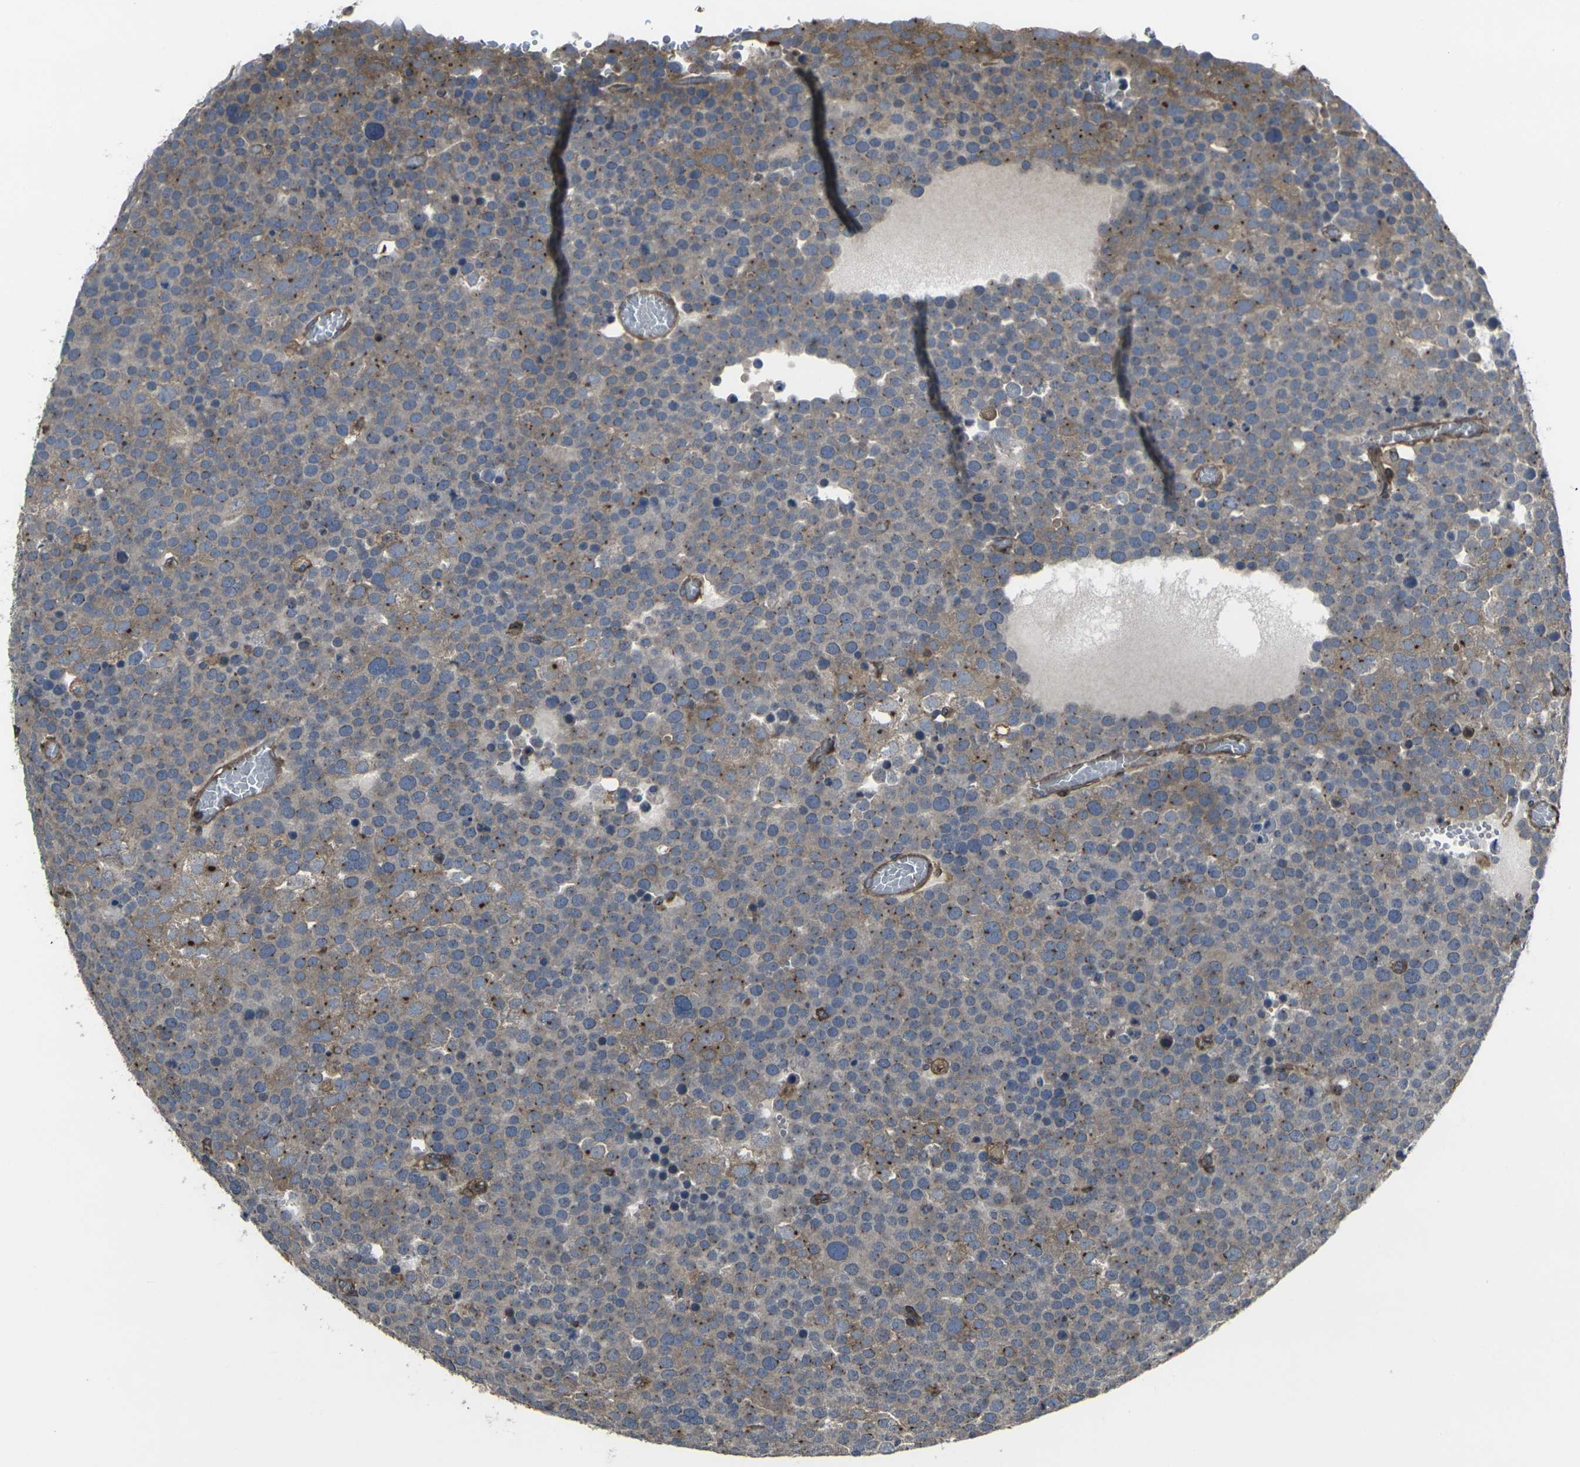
{"staining": {"intensity": "negative", "quantity": "none", "location": "none"}, "tissue": "testis cancer", "cell_type": "Tumor cells", "image_type": "cancer", "snomed": [{"axis": "morphology", "description": "Seminoma, NOS"}, {"axis": "topography", "description": "Testis"}], "caption": "A high-resolution photomicrograph shows IHC staining of testis seminoma, which demonstrates no significant positivity in tumor cells. The staining is performed using DAB brown chromogen with nuclei counter-stained in using hematoxylin.", "gene": "PRKACB", "patient": {"sex": "male", "age": 71}}